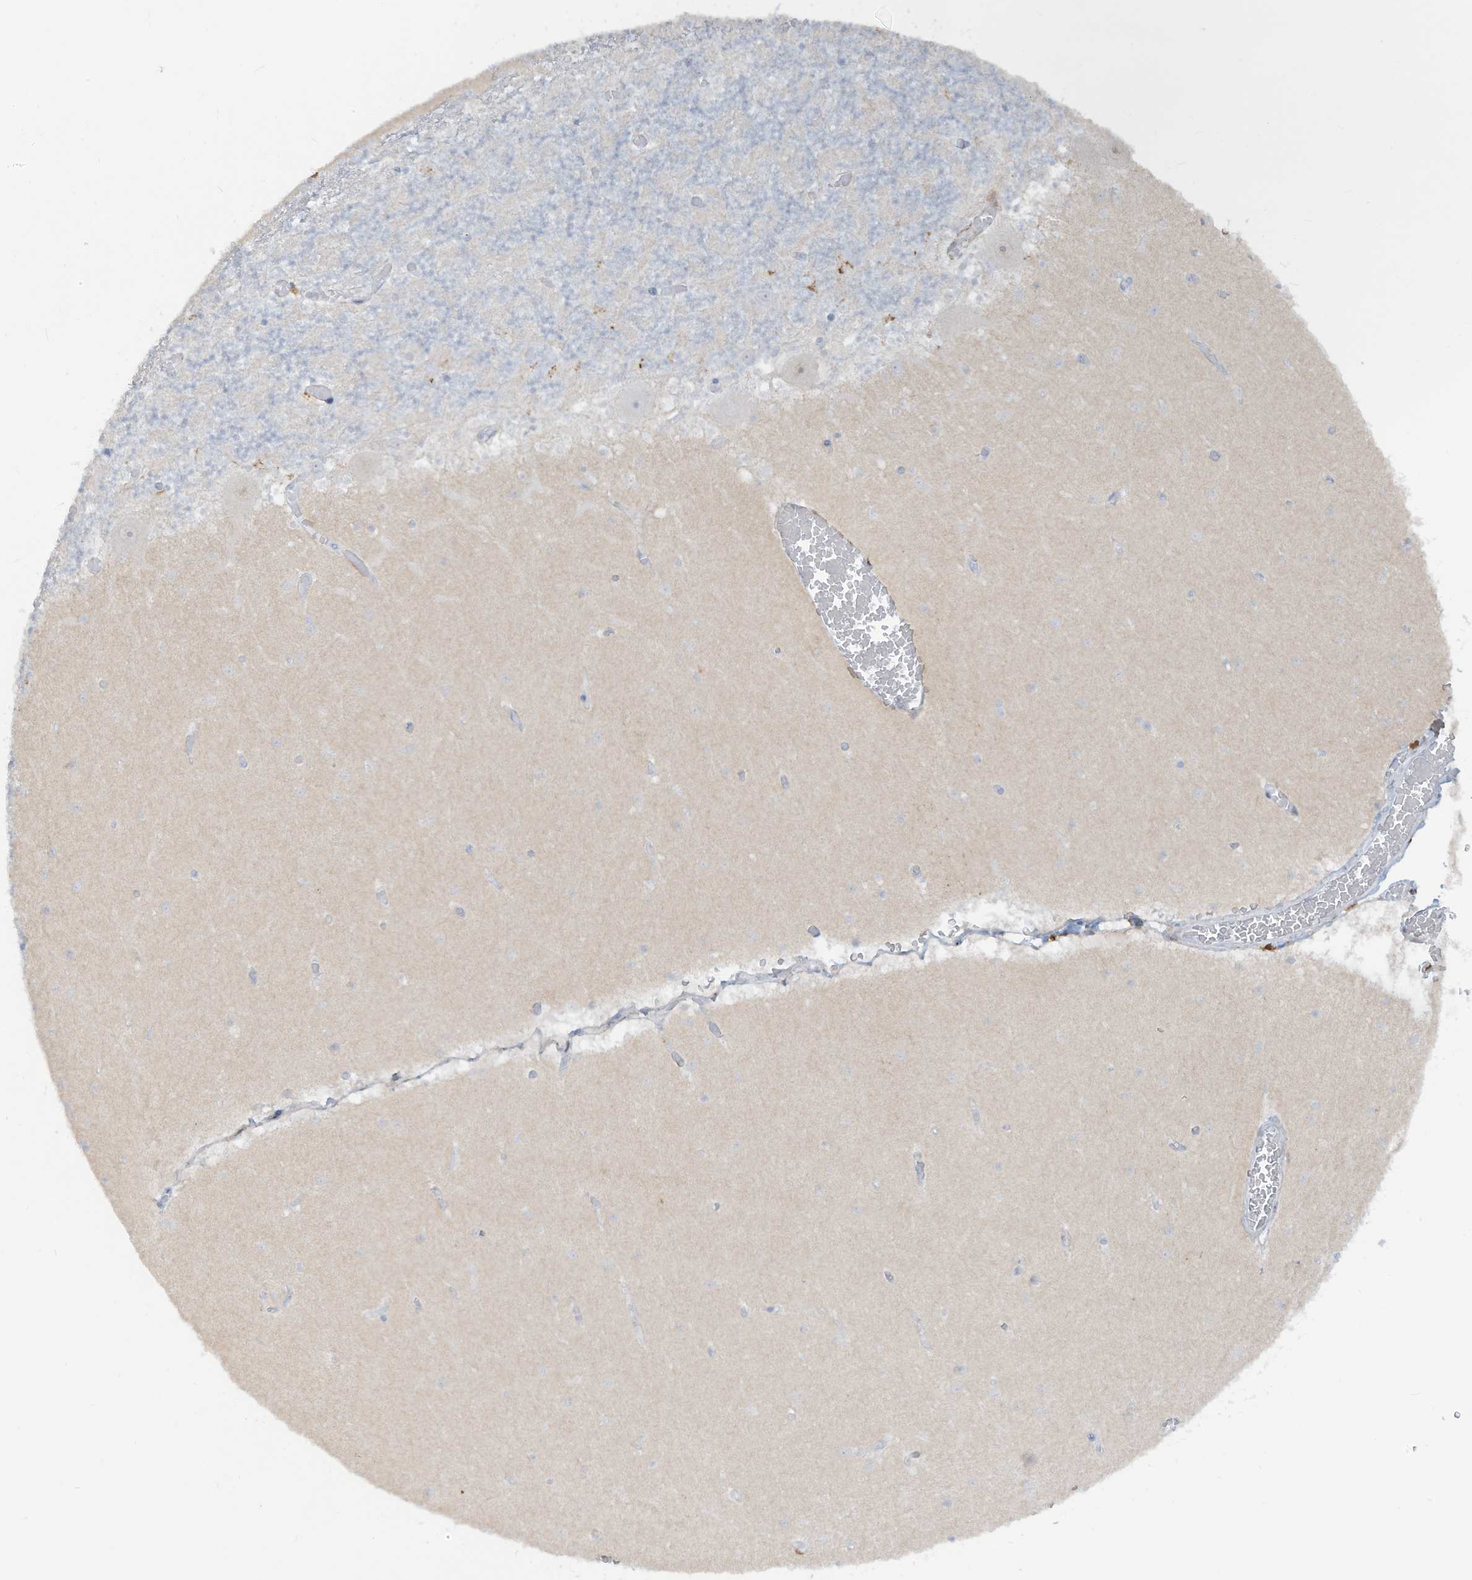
{"staining": {"intensity": "negative", "quantity": "none", "location": "none"}, "tissue": "cerebellum", "cell_type": "Cells in granular layer", "image_type": "normal", "snomed": [{"axis": "morphology", "description": "Normal tissue, NOS"}, {"axis": "topography", "description": "Cerebellum"}], "caption": "Immunohistochemical staining of benign cerebellum exhibits no significant expression in cells in granular layer.", "gene": "NOTO", "patient": {"sex": "female", "age": 28}}